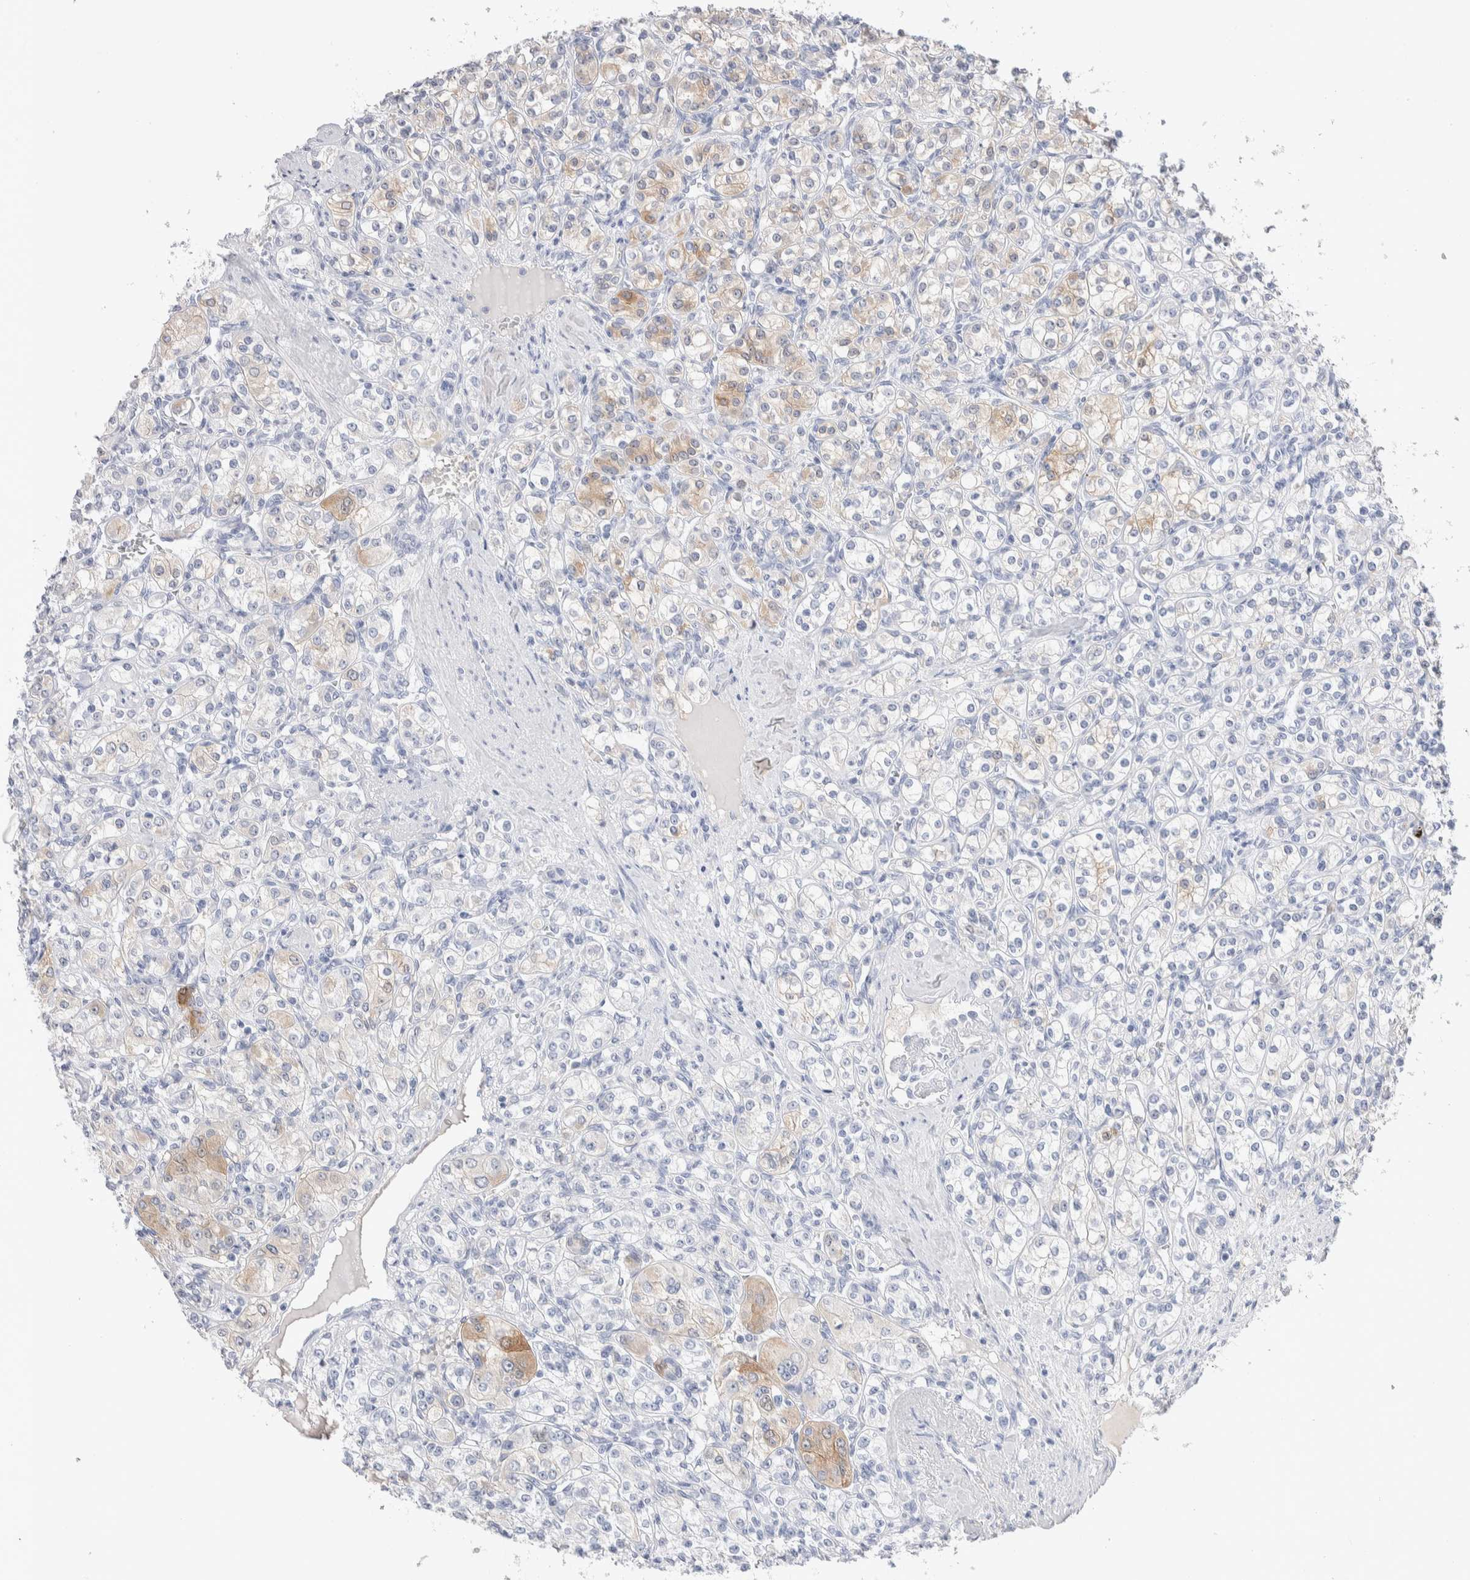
{"staining": {"intensity": "weak", "quantity": "<25%", "location": "cytoplasmic/membranous"}, "tissue": "renal cancer", "cell_type": "Tumor cells", "image_type": "cancer", "snomed": [{"axis": "morphology", "description": "Adenocarcinoma, NOS"}, {"axis": "topography", "description": "Kidney"}], "caption": "Immunohistochemical staining of renal cancer (adenocarcinoma) shows no significant expression in tumor cells.", "gene": "GDA", "patient": {"sex": "male", "age": 77}}